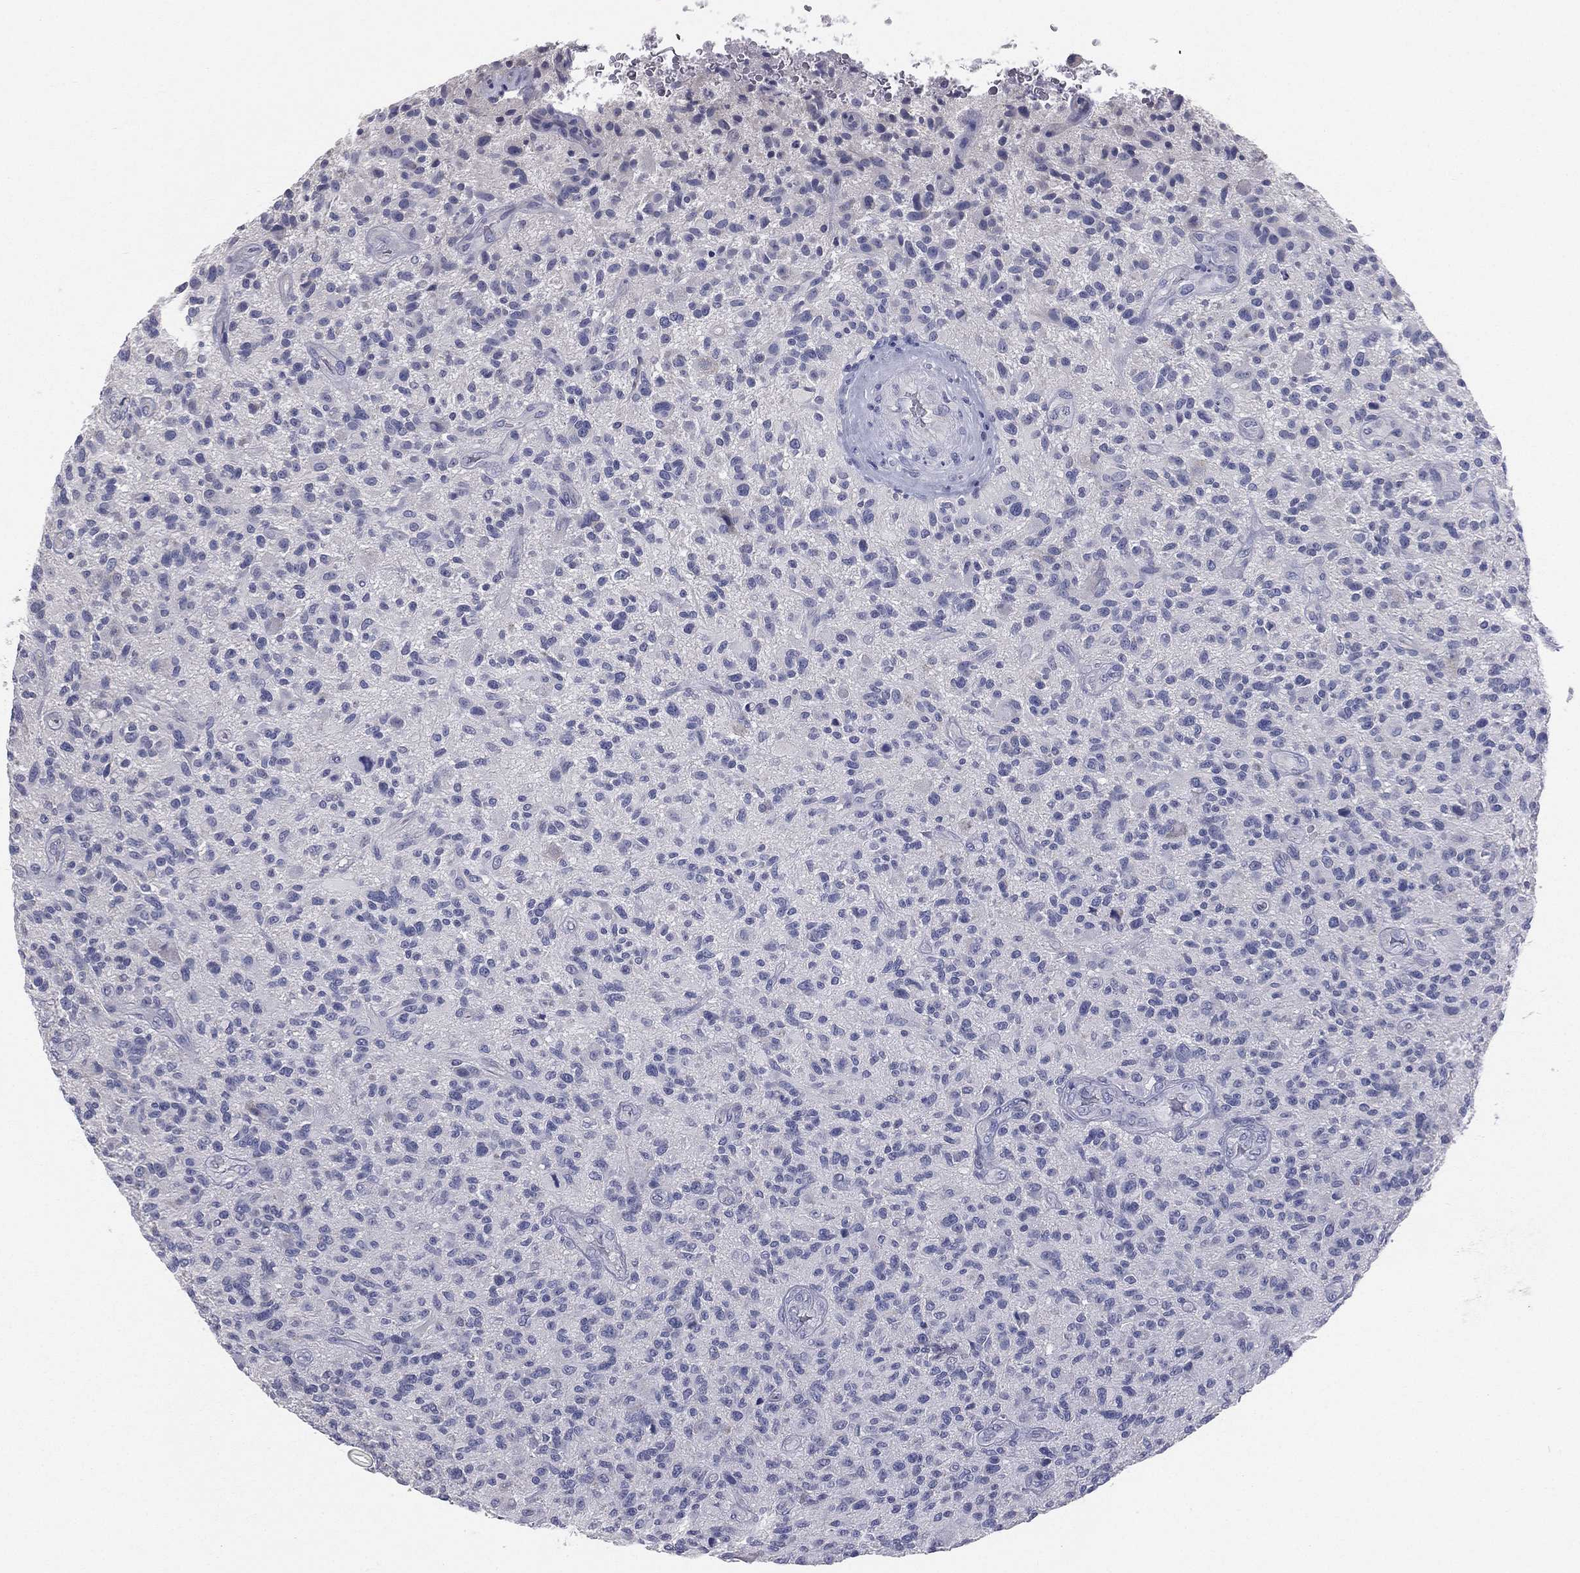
{"staining": {"intensity": "negative", "quantity": "none", "location": "none"}, "tissue": "glioma", "cell_type": "Tumor cells", "image_type": "cancer", "snomed": [{"axis": "morphology", "description": "Glioma, malignant, High grade"}, {"axis": "topography", "description": "Brain"}], "caption": "DAB (3,3'-diaminobenzidine) immunohistochemical staining of malignant glioma (high-grade) demonstrates no significant positivity in tumor cells. The staining was performed using DAB to visualize the protein expression in brown, while the nuclei were stained in blue with hematoxylin (Magnification: 20x).", "gene": "STK31", "patient": {"sex": "male", "age": 47}}